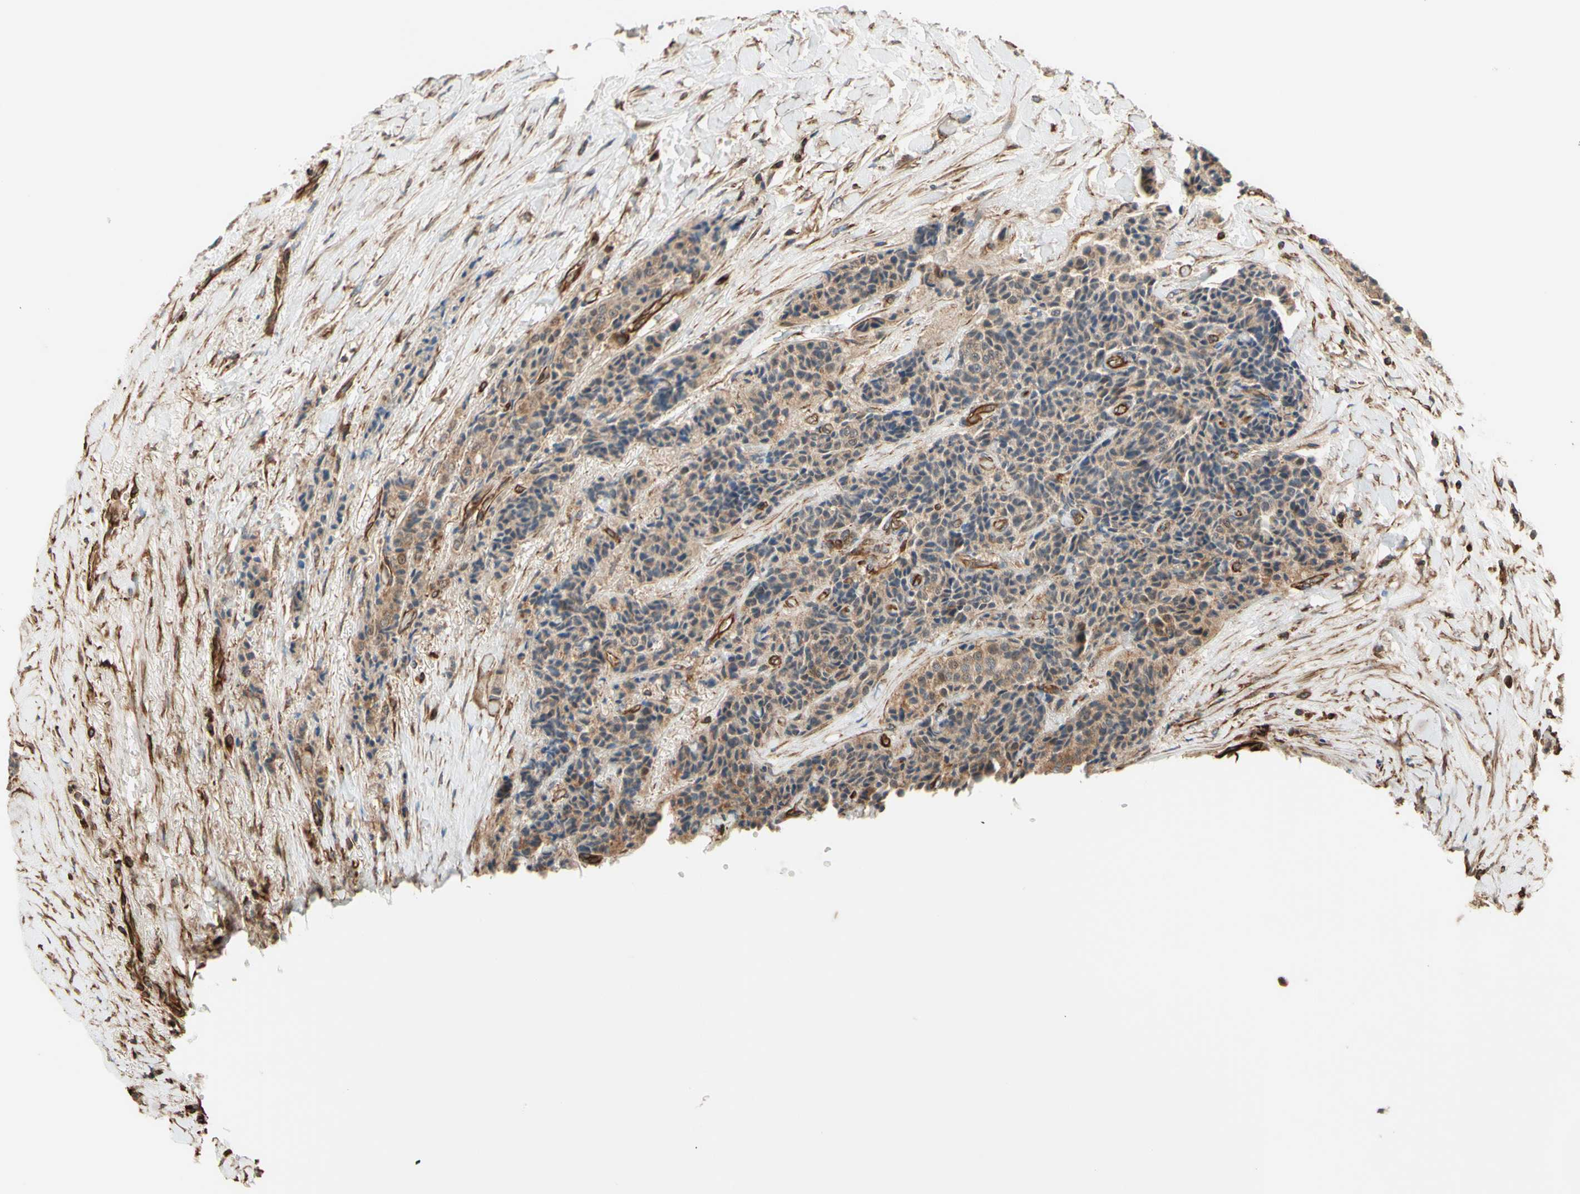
{"staining": {"intensity": "weak", "quantity": ">75%", "location": "cytoplasmic/membranous"}, "tissue": "carcinoid", "cell_type": "Tumor cells", "image_type": "cancer", "snomed": [{"axis": "morphology", "description": "Carcinoid, malignant, NOS"}, {"axis": "topography", "description": "Colon"}], "caption": "Immunohistochemistry (IHC) (DAB (3,3'-diaminobenzidine)) staining of carcinoid (malignant) displays weak cytoplasmic/membranous protein expression in approximately >75% of tumor cells.", "gene": "TRAF2", "patient": {"sex": "female", "age": 61}}